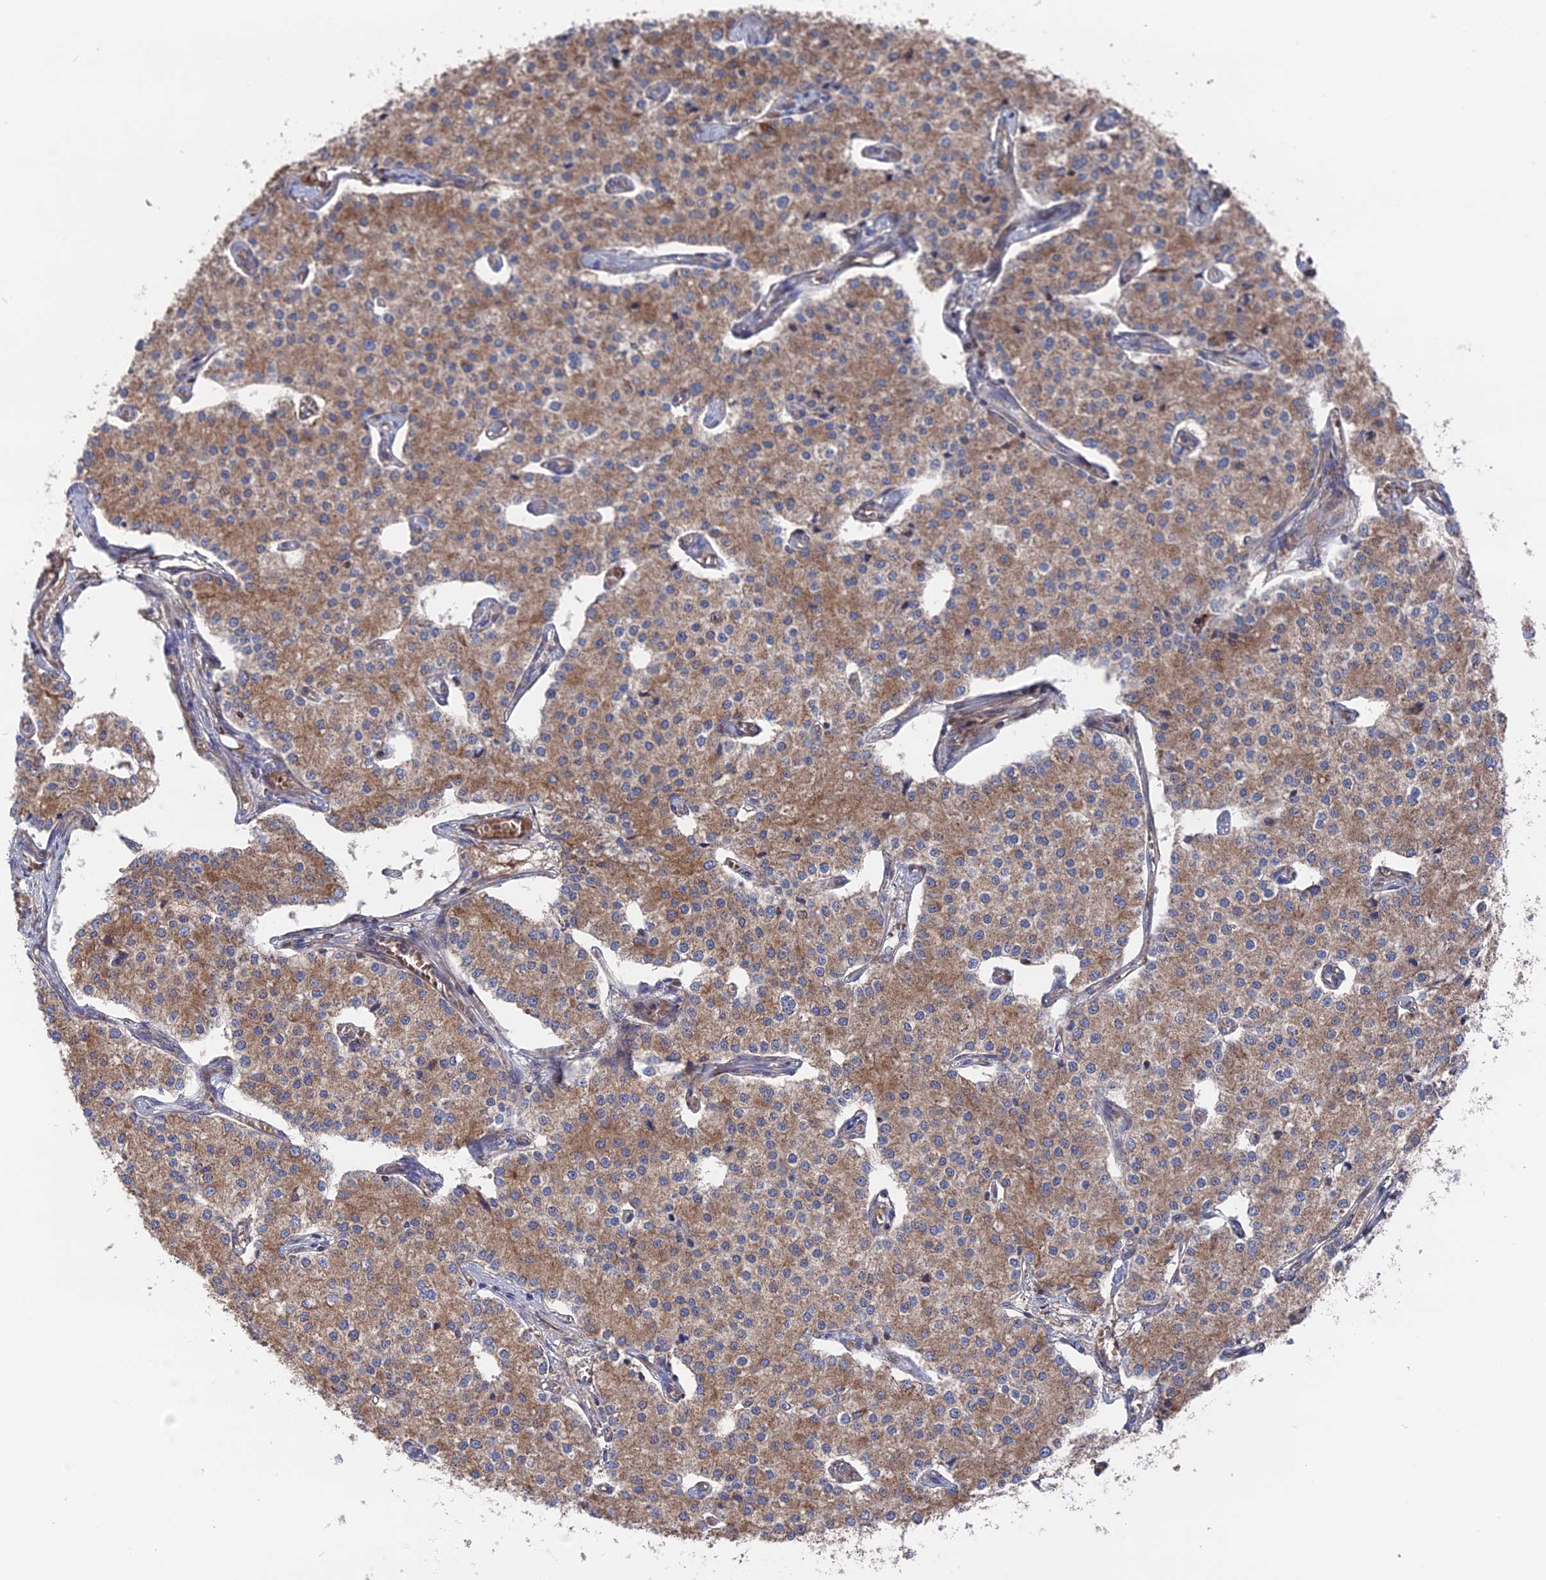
{"staining": {"intensity": "moderate", "quantity": ">75%", "location": "cytoplasmic/membranous"}, "tissue": "carcinoid", "cell_type": "Tumor cells", "image_type": "cancer", "snomed": [{"axis": "morphology", "description": "Carcinoid, malignant, NOS"}, {"axis": "topography", "description": "Colon"}], "caption": "A medium amount of moderate cytoplasmic/membranous expression is present in approximately >75% of tumor cells in carcinoid tissue.", "gene": "TELO2", "patient": {"sex": "female", "age": 52}}